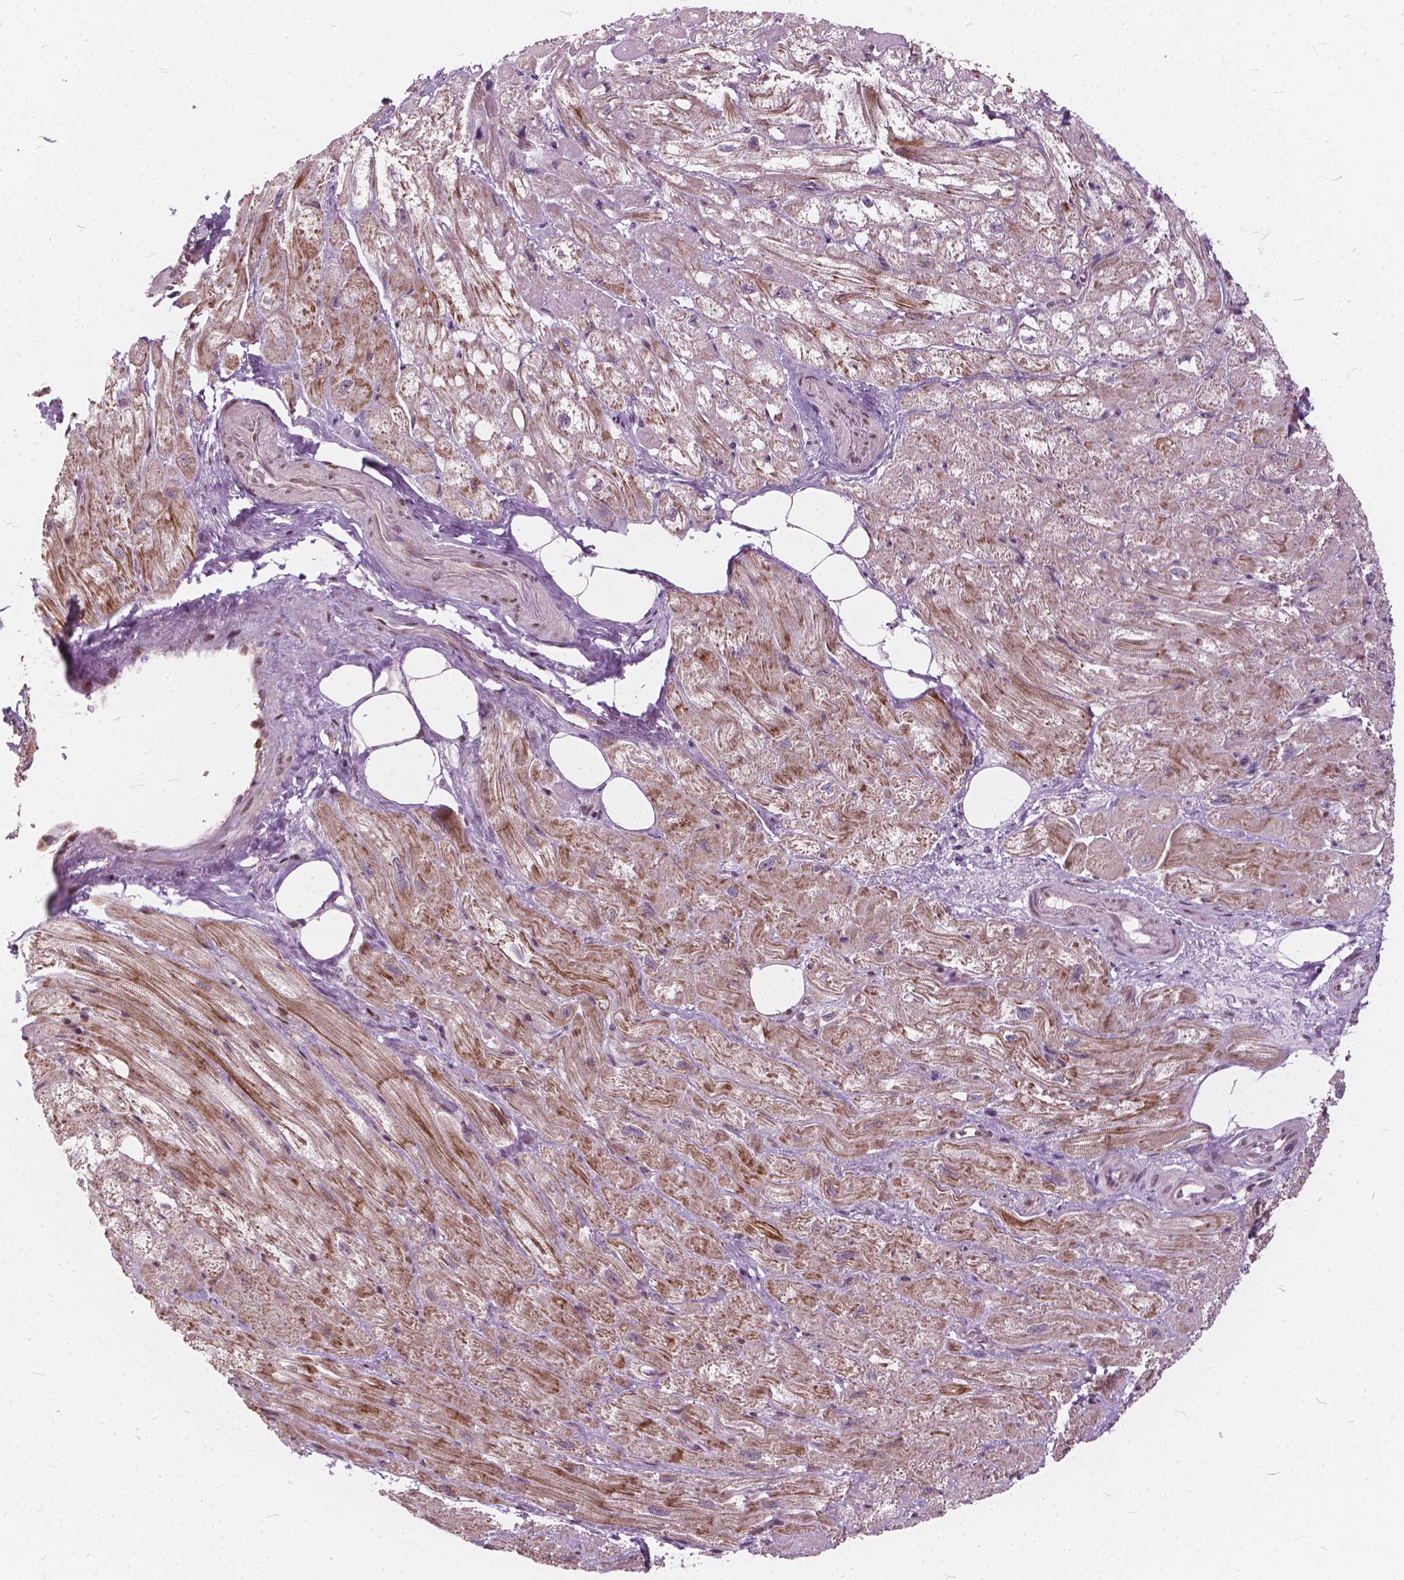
{"staining": {"intensity": "moderate", "quantity": ">75%", "location": "nuclear"}, "tissue": "heart muscle", "cell_type": "Cardiomyocytes", "image_type": "normal", "snomed": [{"axis": "morphology", "description": "Normal tissue, NOS"}, {"axis": "topography", "description": "Heart"}], "caption": "Benign heart muscle shows moderate nuclear positivity in about >75% of cardiomyocytes, visualized by immunohistochemistry.", "gene": "STAT5B", "patient": {"sex": "female", "age": 69}}